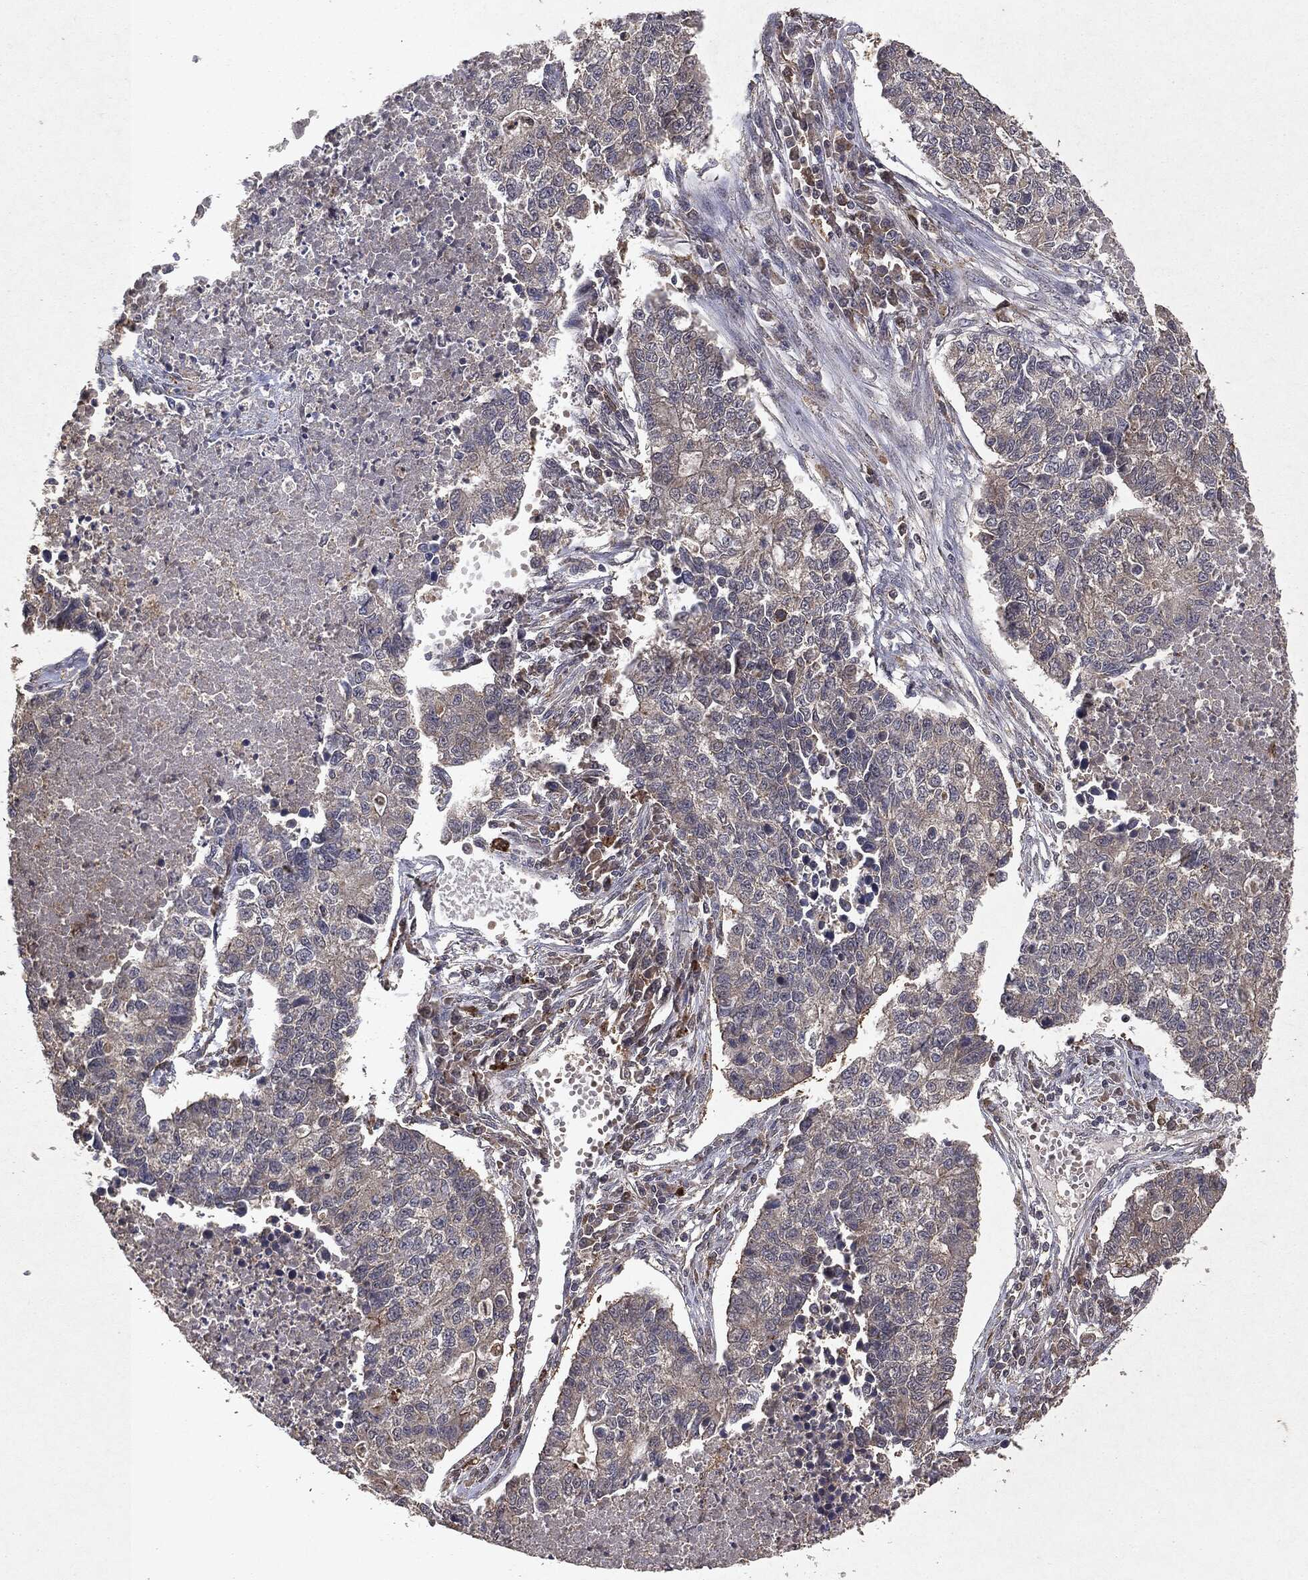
{"staining": {"intensity": "negative", "quantity": "none", "location": "none"}, "tissue": "lung cancer", "cell_type": "Tumor cells", "image_type": "cancer", "snomed": [{"axis": "morphology", "description": "Adenocarcinoma, NOS"}, {"axis": "topography", "description": "Lung"}], "caption": "This image is of lung cancer (adenocarcinoma) stained with IHC to label a protein in brown with the nuclei are counter-stained blue. There is no staining in tumor cells.", "gene": "MTOR", "patient": {"sex": "male", "age": 57}}